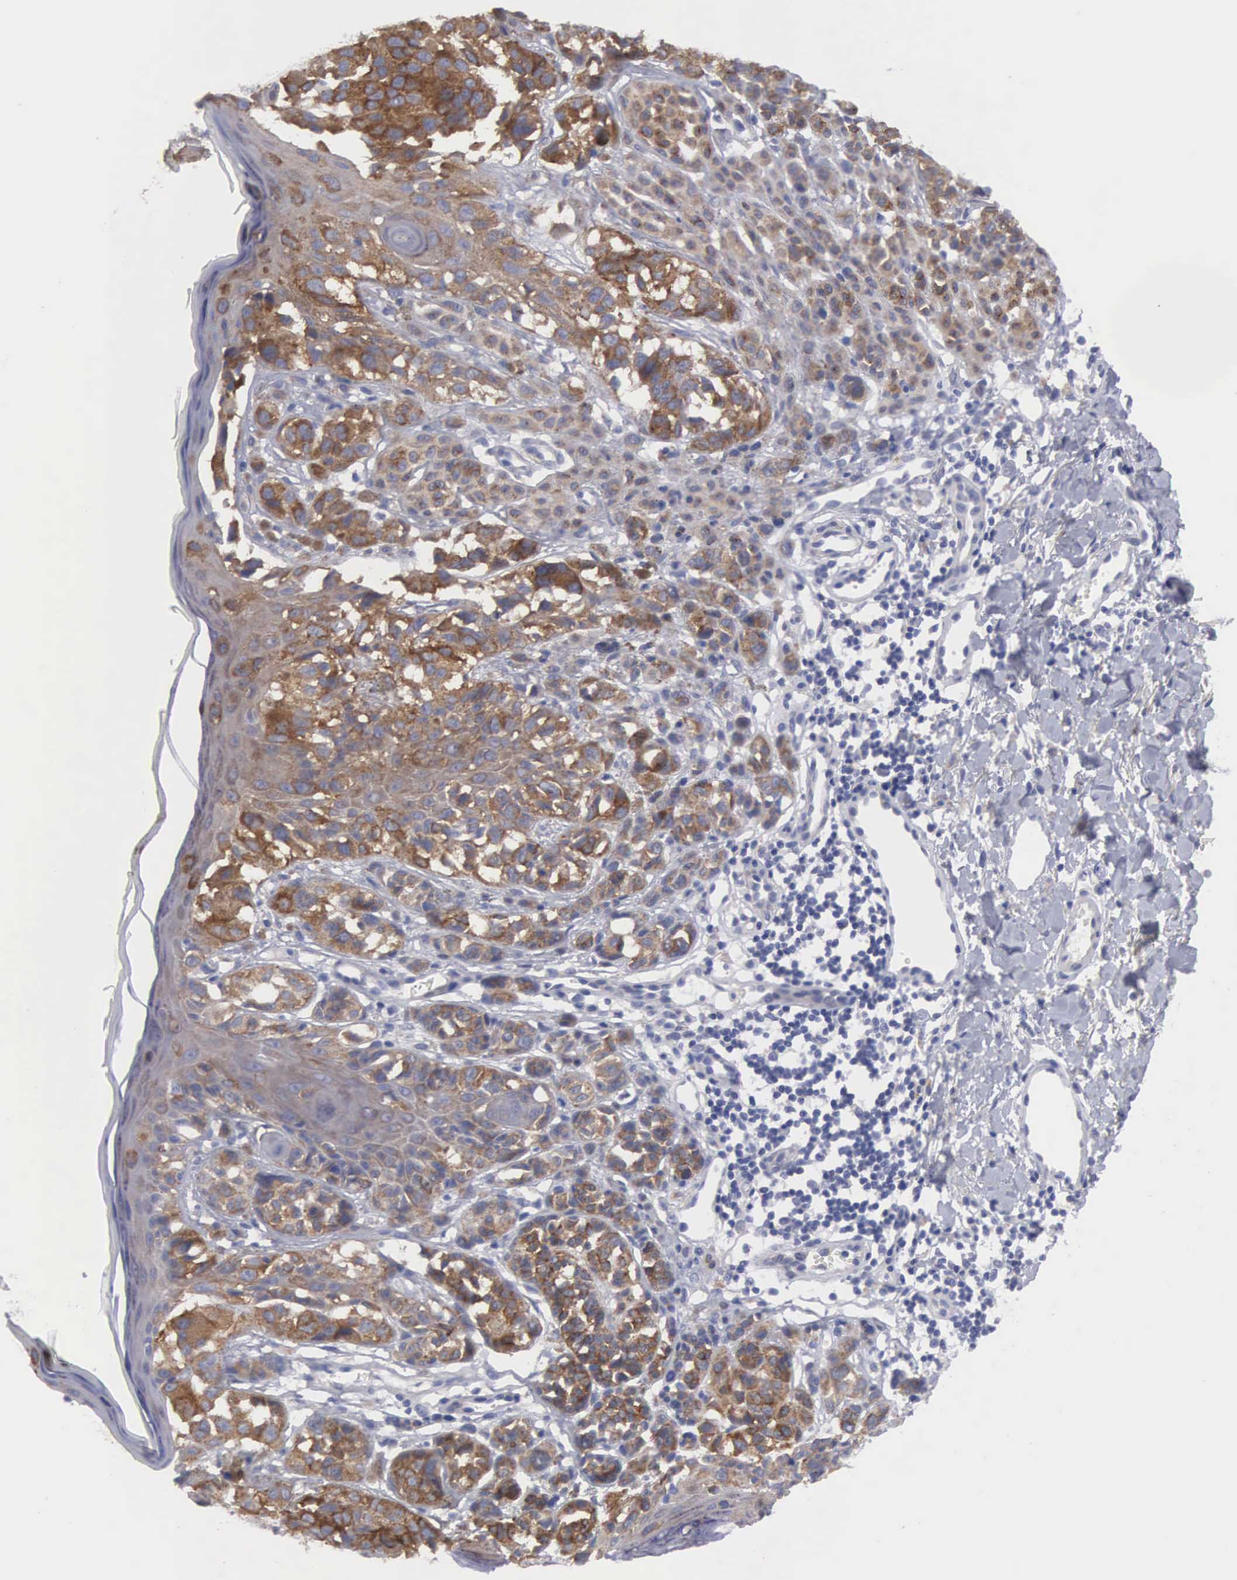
{"staining": {"intensity": "strong", "quantity": ">75%", "location": "cytoplasmic/membranous"}, "tissue": "melanoma", "cell_type": "Tumor cells", "image_type": "cancer", "snomed": [{"axis": "morphology", "description": "Malignant melanoma, NOS"}, {"axis": "topography", "description": "Skin"}], "caption": "Melanoma stained for a protein displays strong cytoplasmic/membranous positivity in tumor cells.", "gene": "CEP170B", "patient": {"sex": "male", "age": 40}}